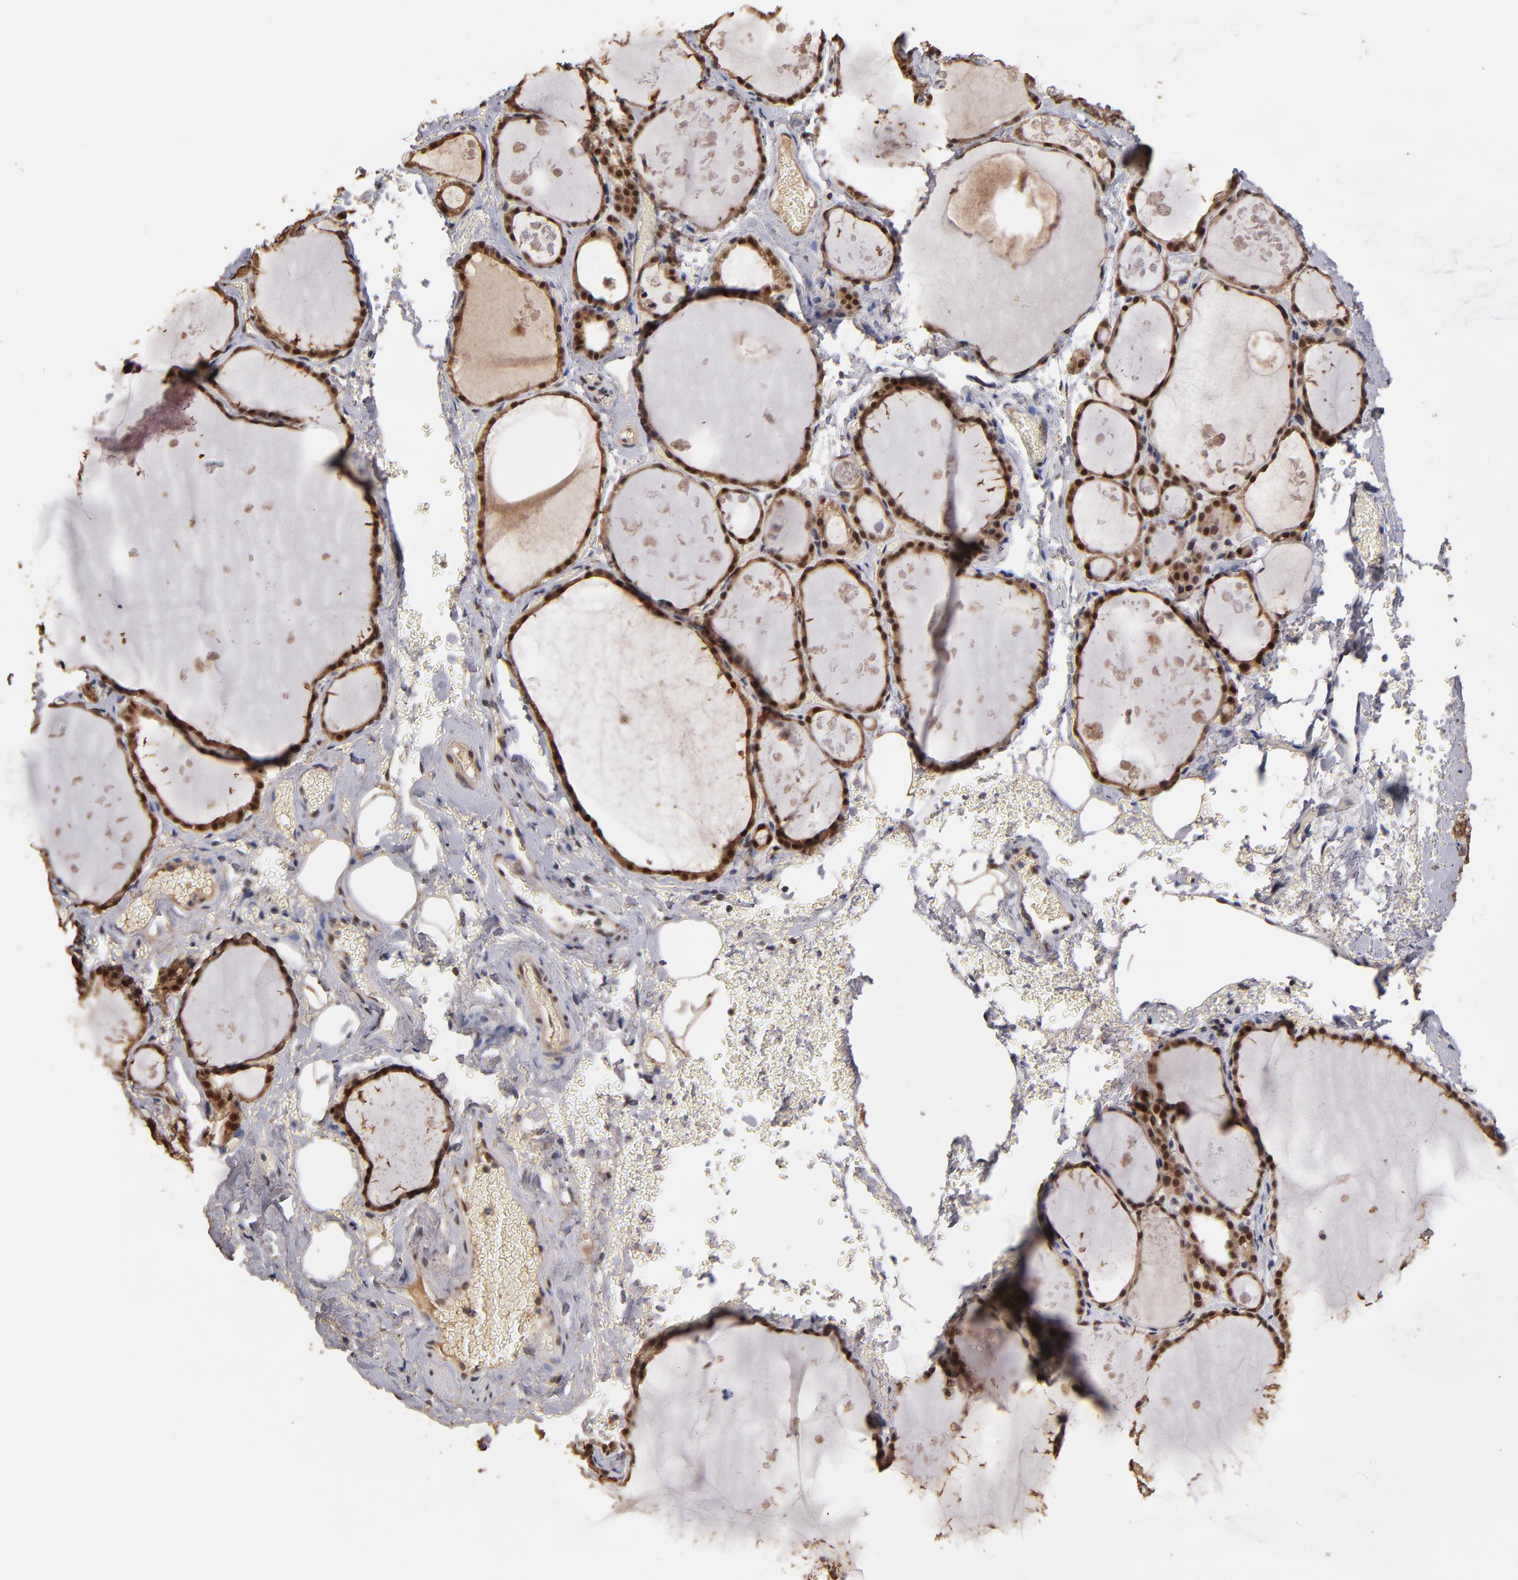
{"staining": {"intensity": "moderate", "quantity": ">75%", "location": "cytoplasmic/membranous,nuclear"}, "tissue": "thyroid gland", "cell_type": "Glandular cells", "image_type": "normal", "snomed": [{"axis": "morphology", "description": "Normal tissue, NOS"}, {"axis": "topography", "description": "Thyroid gland"}], "caption": "IHC (DAB (3,3'-diaminobenzidine)) staining of benign thyroid gland displays moderate cytoplasmic/membranous,nuclear protein positivity in approximately >75% of glandular cells.", "gene": "EAPP", "patient": {"sex": "male", "age": 61}}